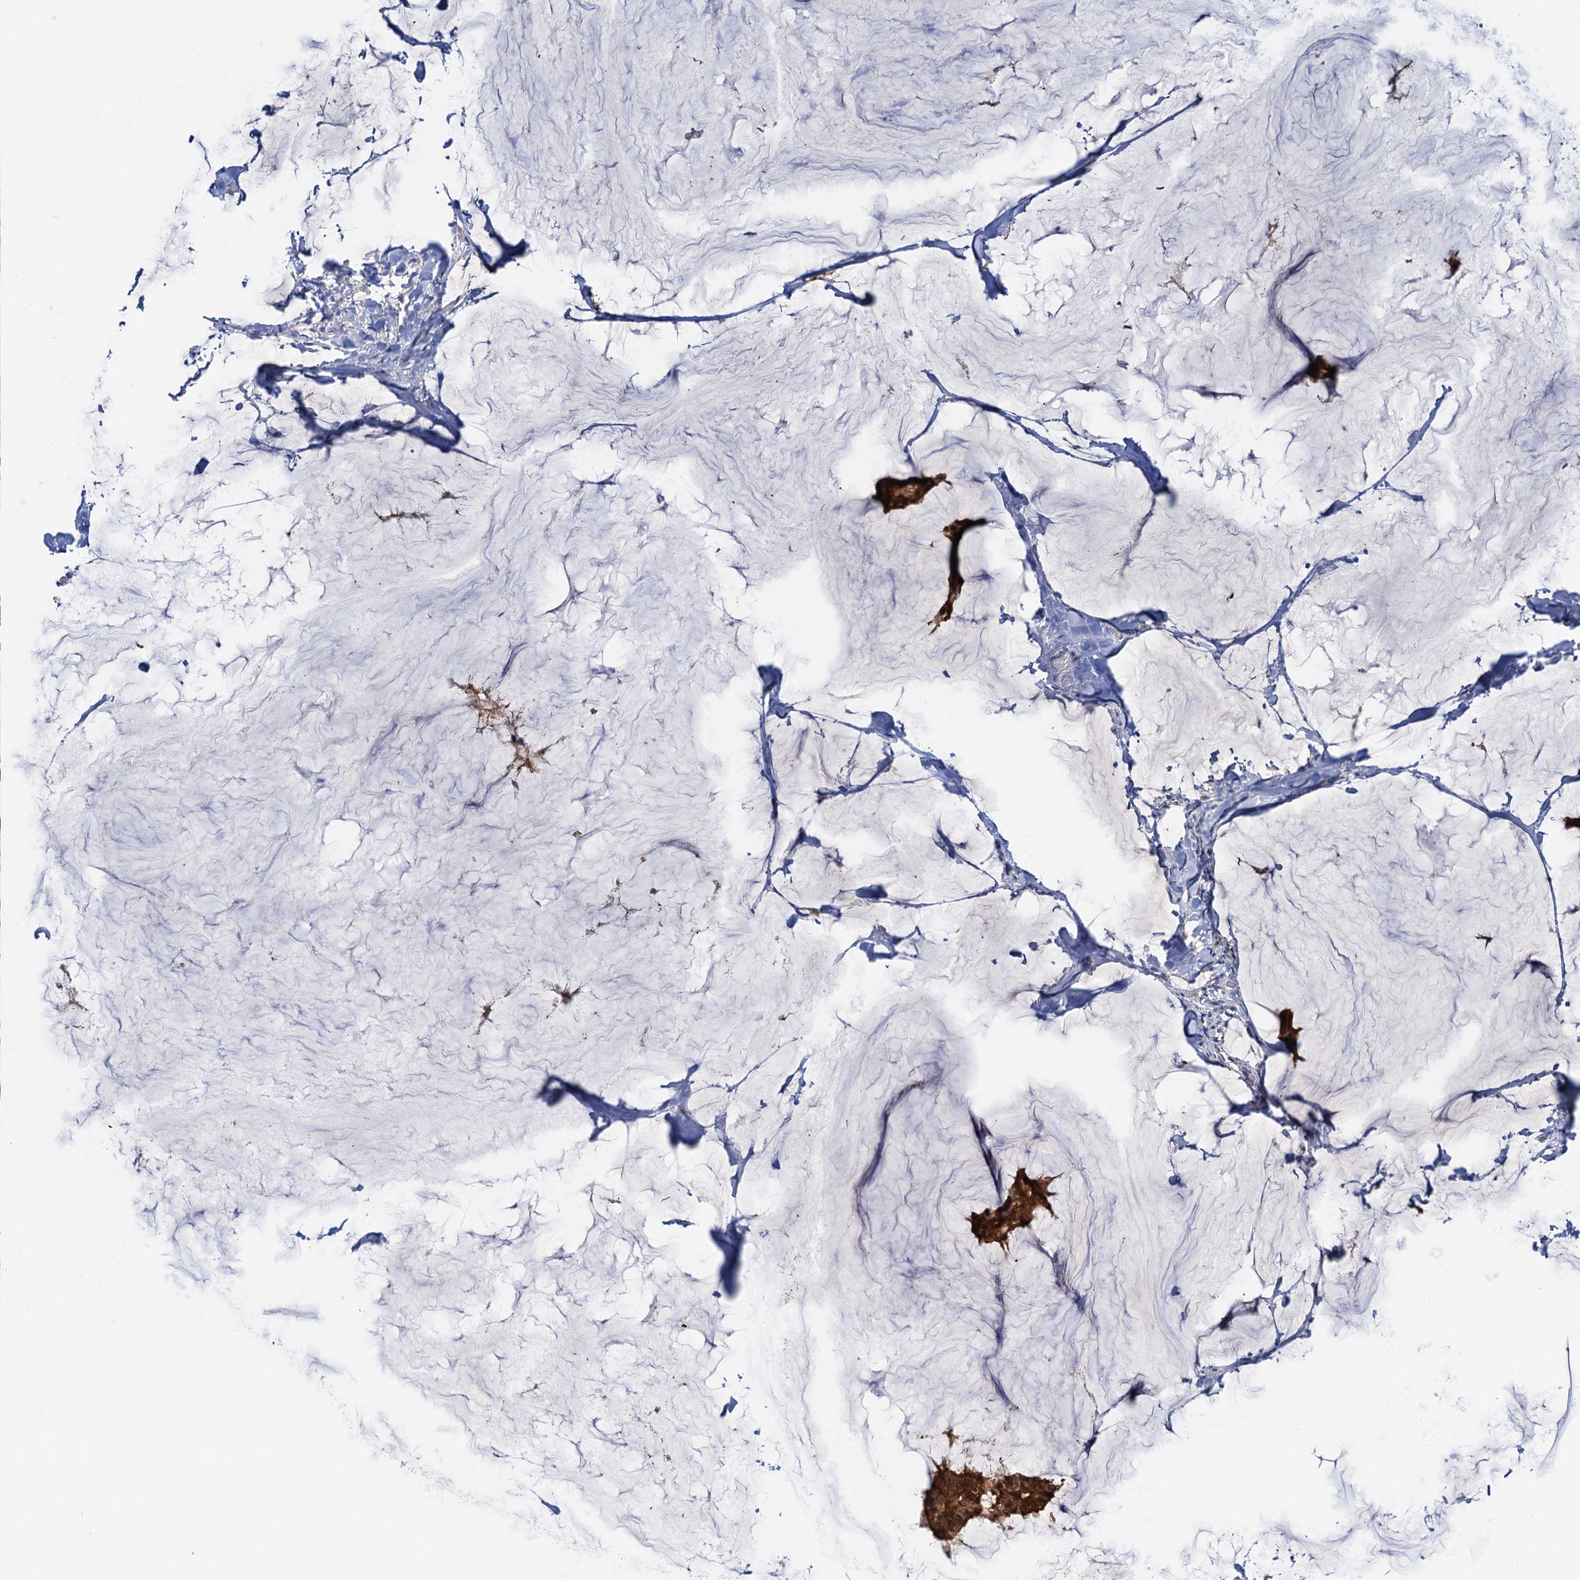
{"staining": {"intensity": "moderate", "quantity": ">75%", "location": "cytoplasmic/membranous,nuclear"}, "tissue": "breast cancer", "cell_type": "Tumor cells", "image_type": "cancer", "snomed": [{"axis": "morphology", "description": "Duct carcinoma"}, {"axis": "topography", "description": "Breast"}], "caption": "The micrograph shows staining of breast cancer, revealing moderate cytoplasmic/membranous and nuclear protein expression (brown color) within tumor cells.", "gene": "FAH", "patient": {"sex": "female", "age": 93}}